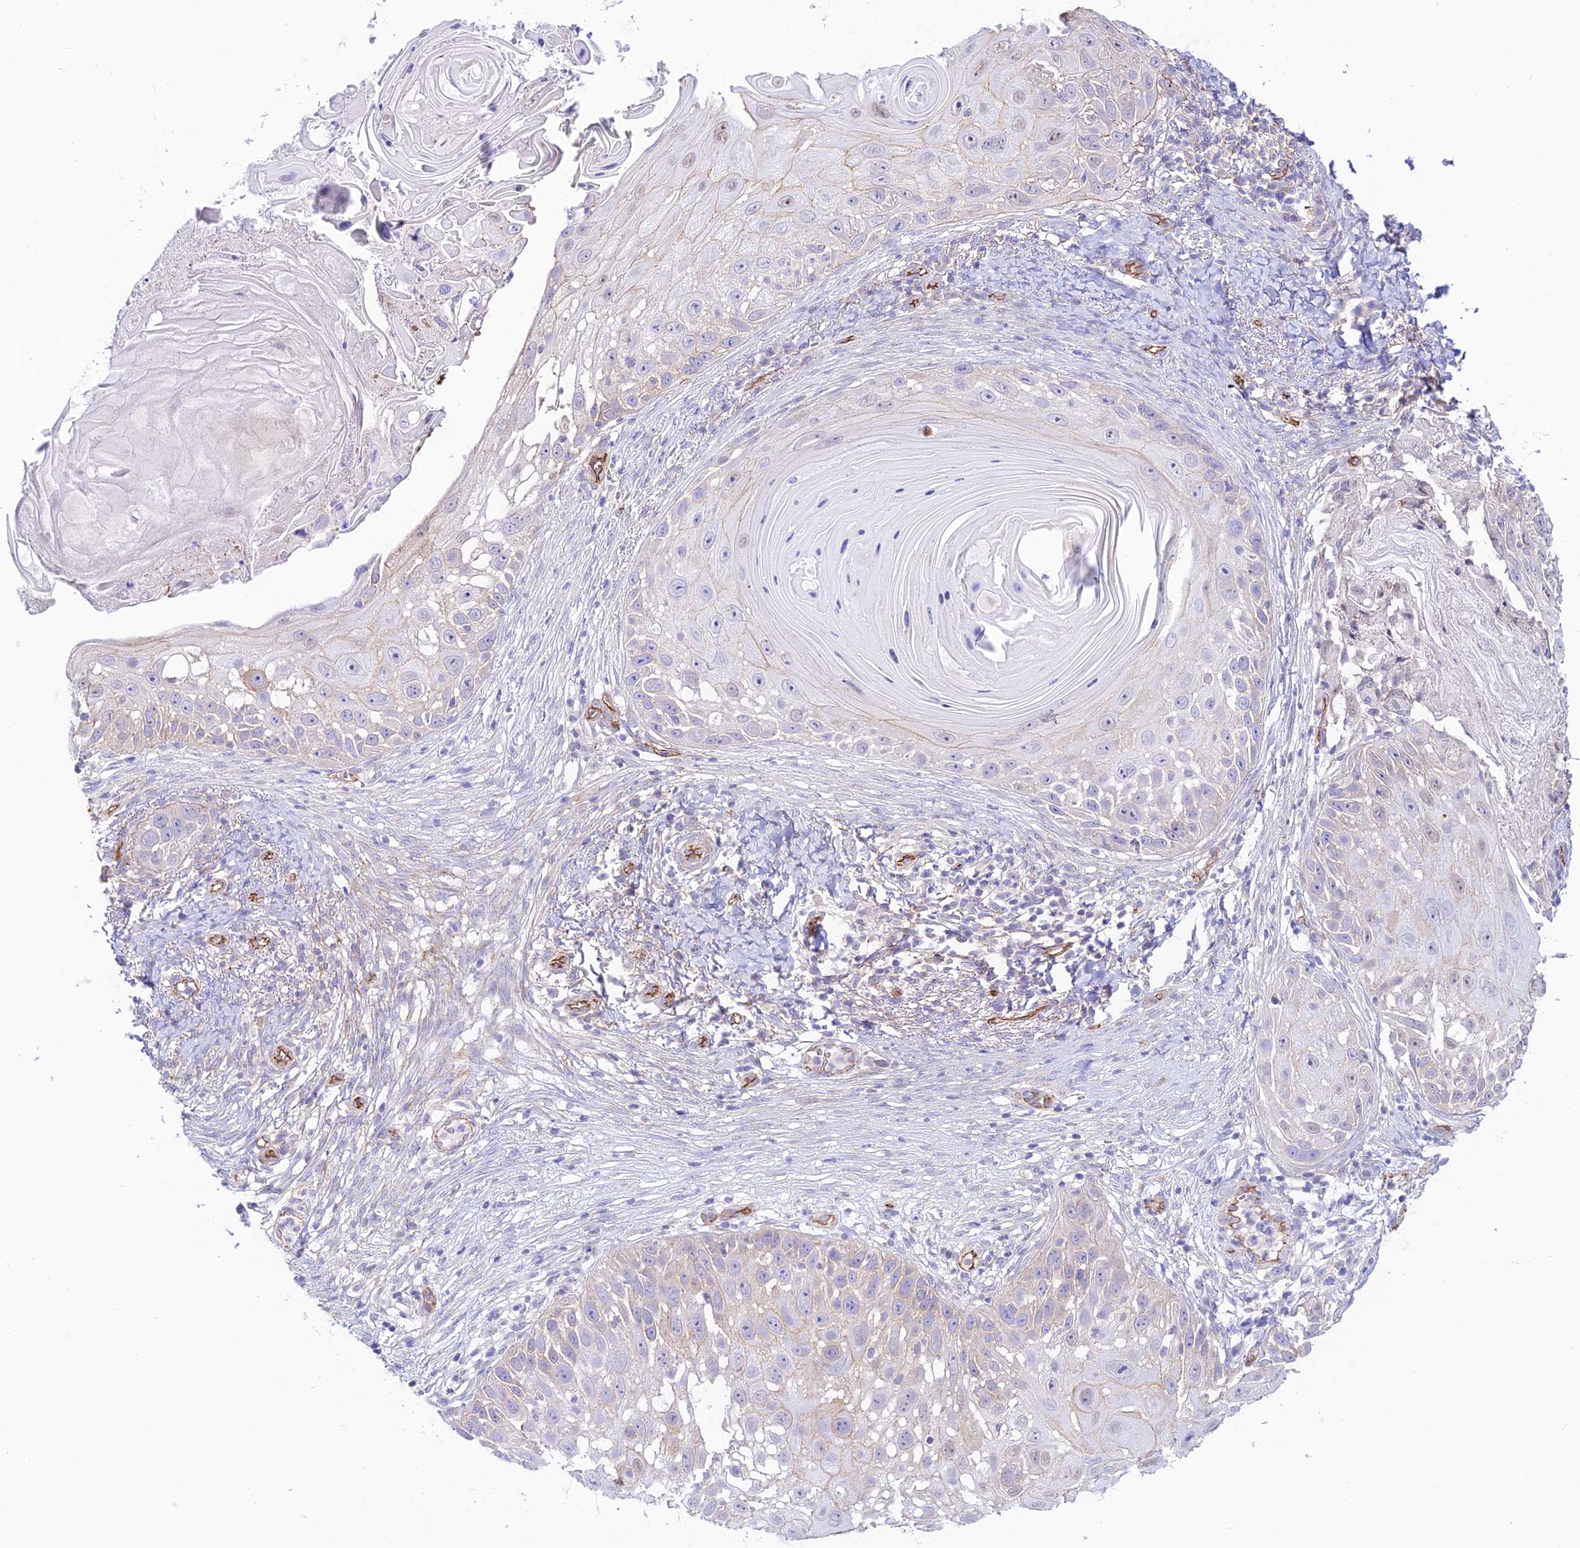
{"staining": {"intensity": "negative", "quantity": "none", "location": "none"}, "tissue": "skin cancer", "cell_type": "Tumor cells", "image_type": "cancer", "snomed": [{"axis": "morphology", "description": "Squamous cell carcinoma, NOS"}, {"axis": "topography", "description": "Skin"}], "caption": "A micrograph of human skin cancer is negative for staining in tumor cells. The staining is performed using DAB brown chromogen with nuclei counter-stained in using hematoxylin.", "gene": "YPEL5", "patient": {"sex": "female", "age": 44}}